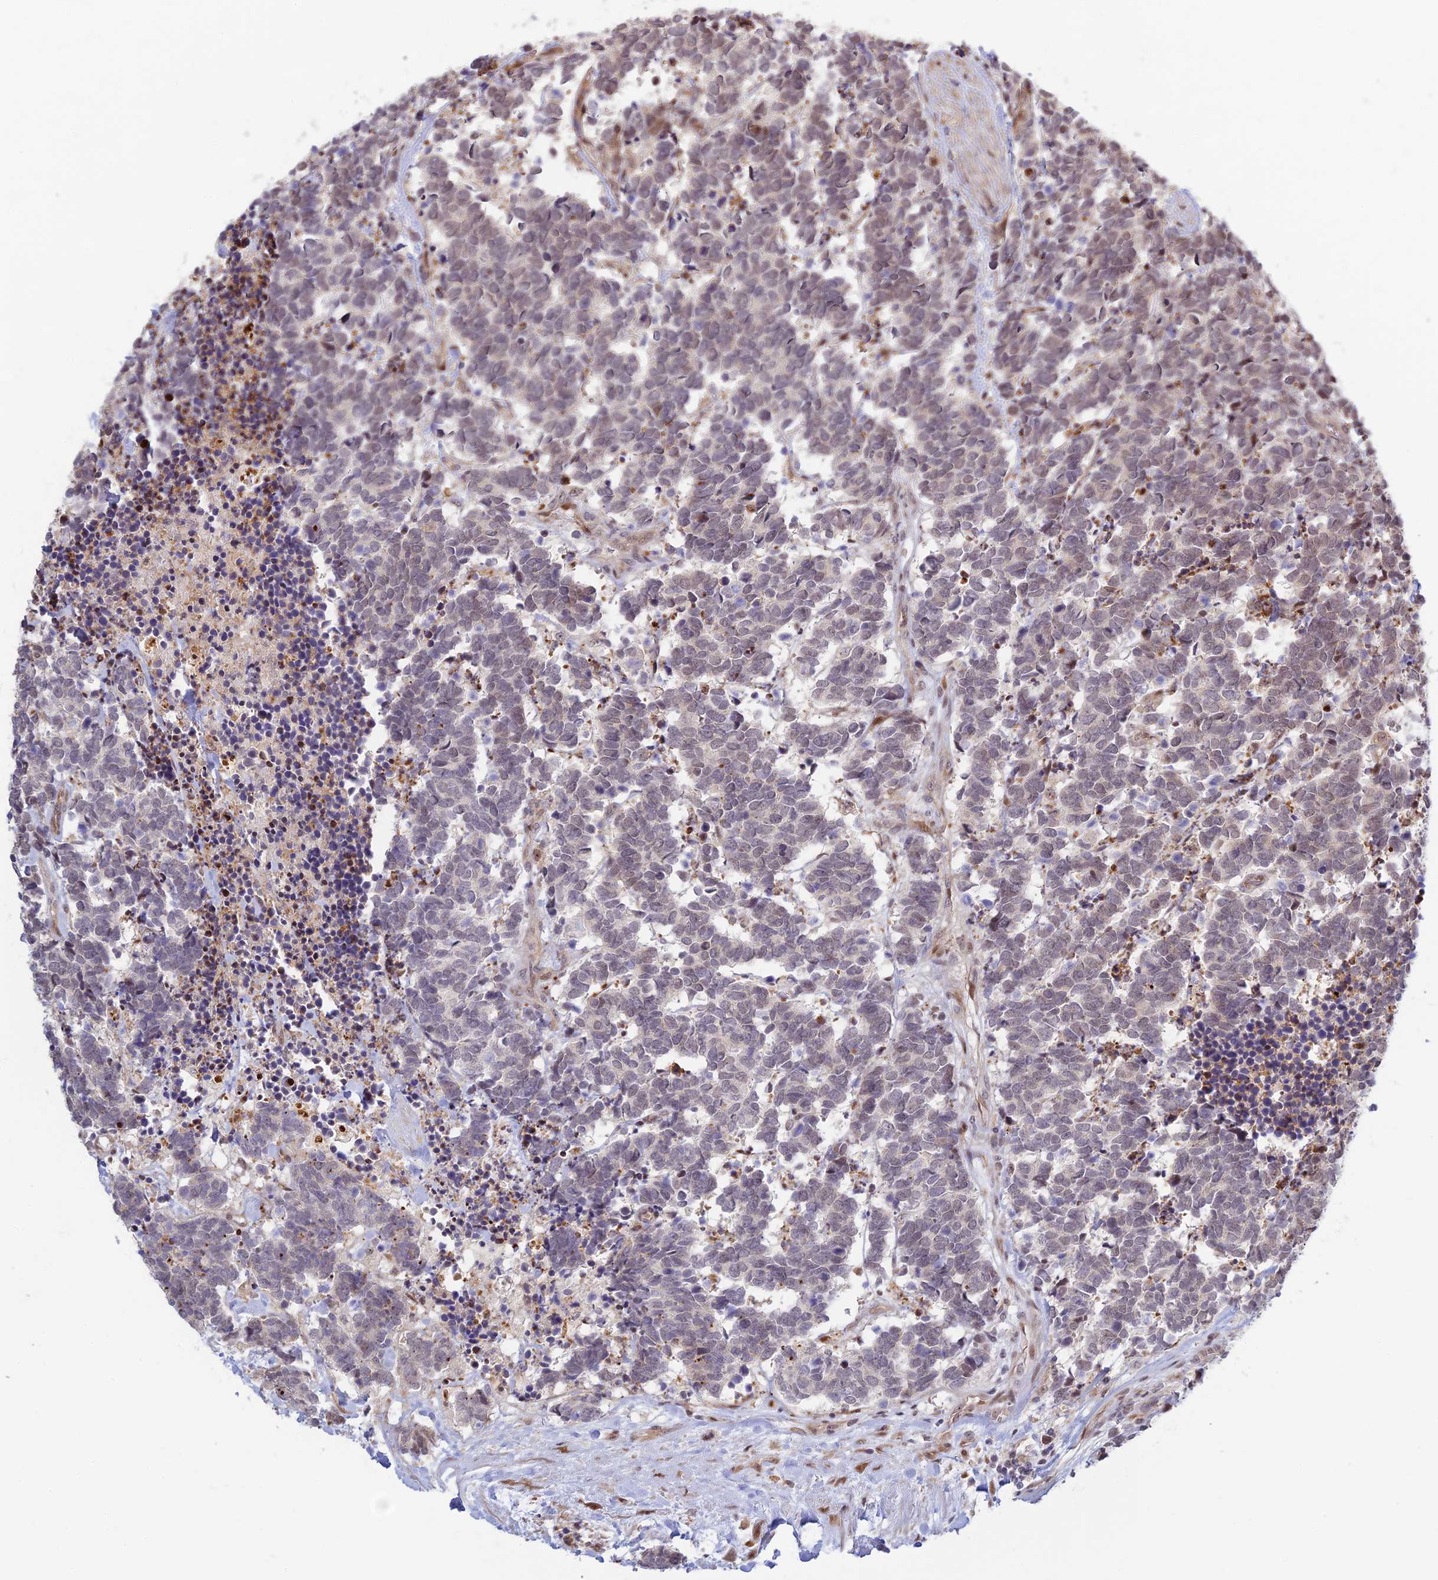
{"staining": {"intensity": "negative", "quantity": "none", "location": "none"}, "tissue": "carcinoid", "cell_type": "Tumor cells", "image_type": "cancer", "snomed": [{"axis": "morphology", "description": "Carcinoma, NOS"}, {"axis": "morphology", "description": "Carcinoid, malignant, NOS"}, {"axis": "topography", "description": "Prostate"}], "caption": "There is no significant expression in tumor cells of carcinoma.", "gene": "UFSP2", "patient": {"sex": "male", "age": 57}}